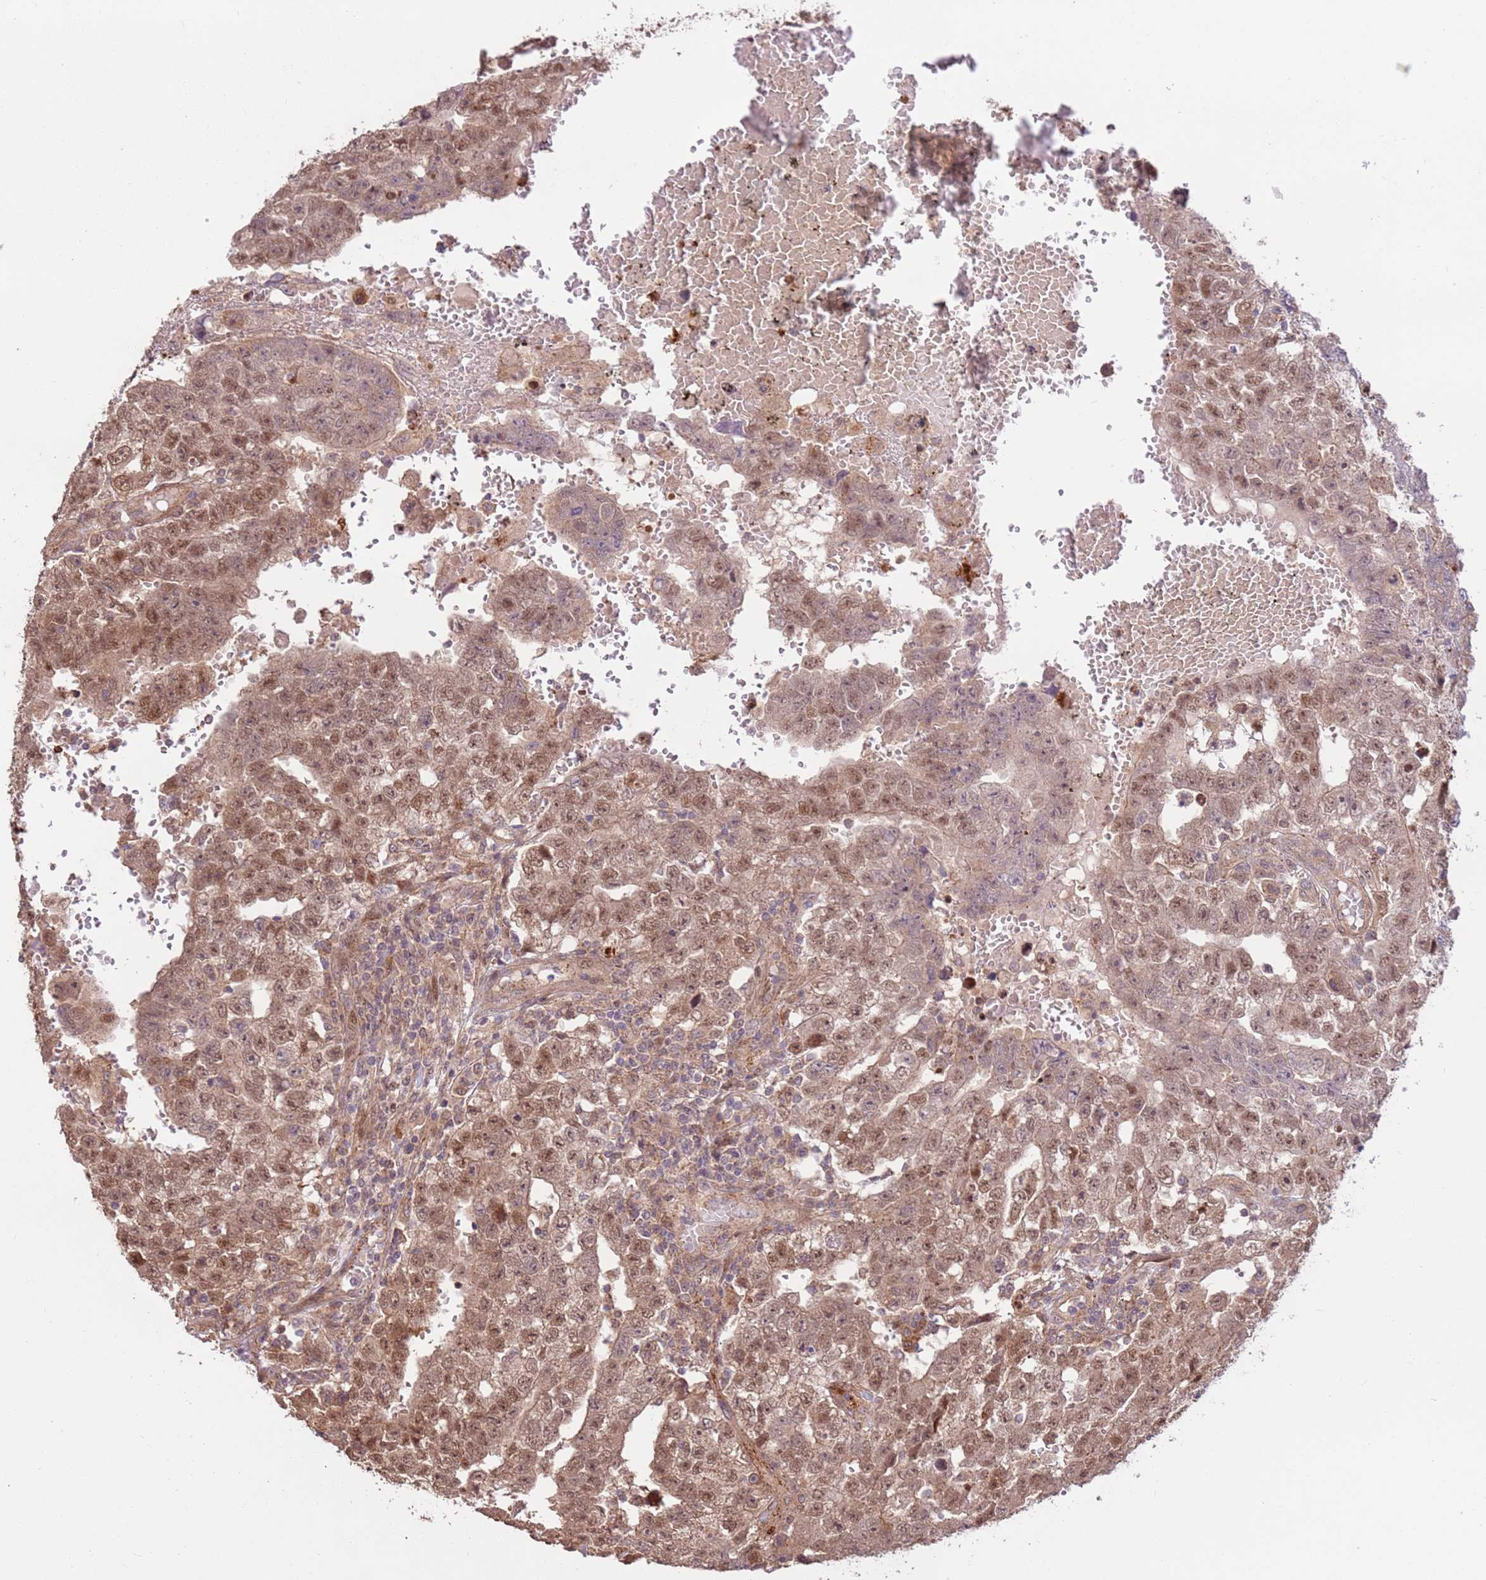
{"staining": {"intensity": "moderate", "quantity": ">75%", "location": "cytoplasmic/membranous,nuclear"}, "tissue": "testis cancer", "cell_type": "Tumor cells", "image_type": "cancer", "snomed": [{"axis": "morphology", "description": "Carcinoma, Embryonal, NOS"}, {"axis": "topography", "description": "Testis"}], "caption": "A medium amount of moderate cytoplasmic/membranous and nuclear positivity is present in about >75% of tumor cells in testis cancer tissue.", "gene": "CCDC112", "patient": {"sex": "male", "age": 25}}